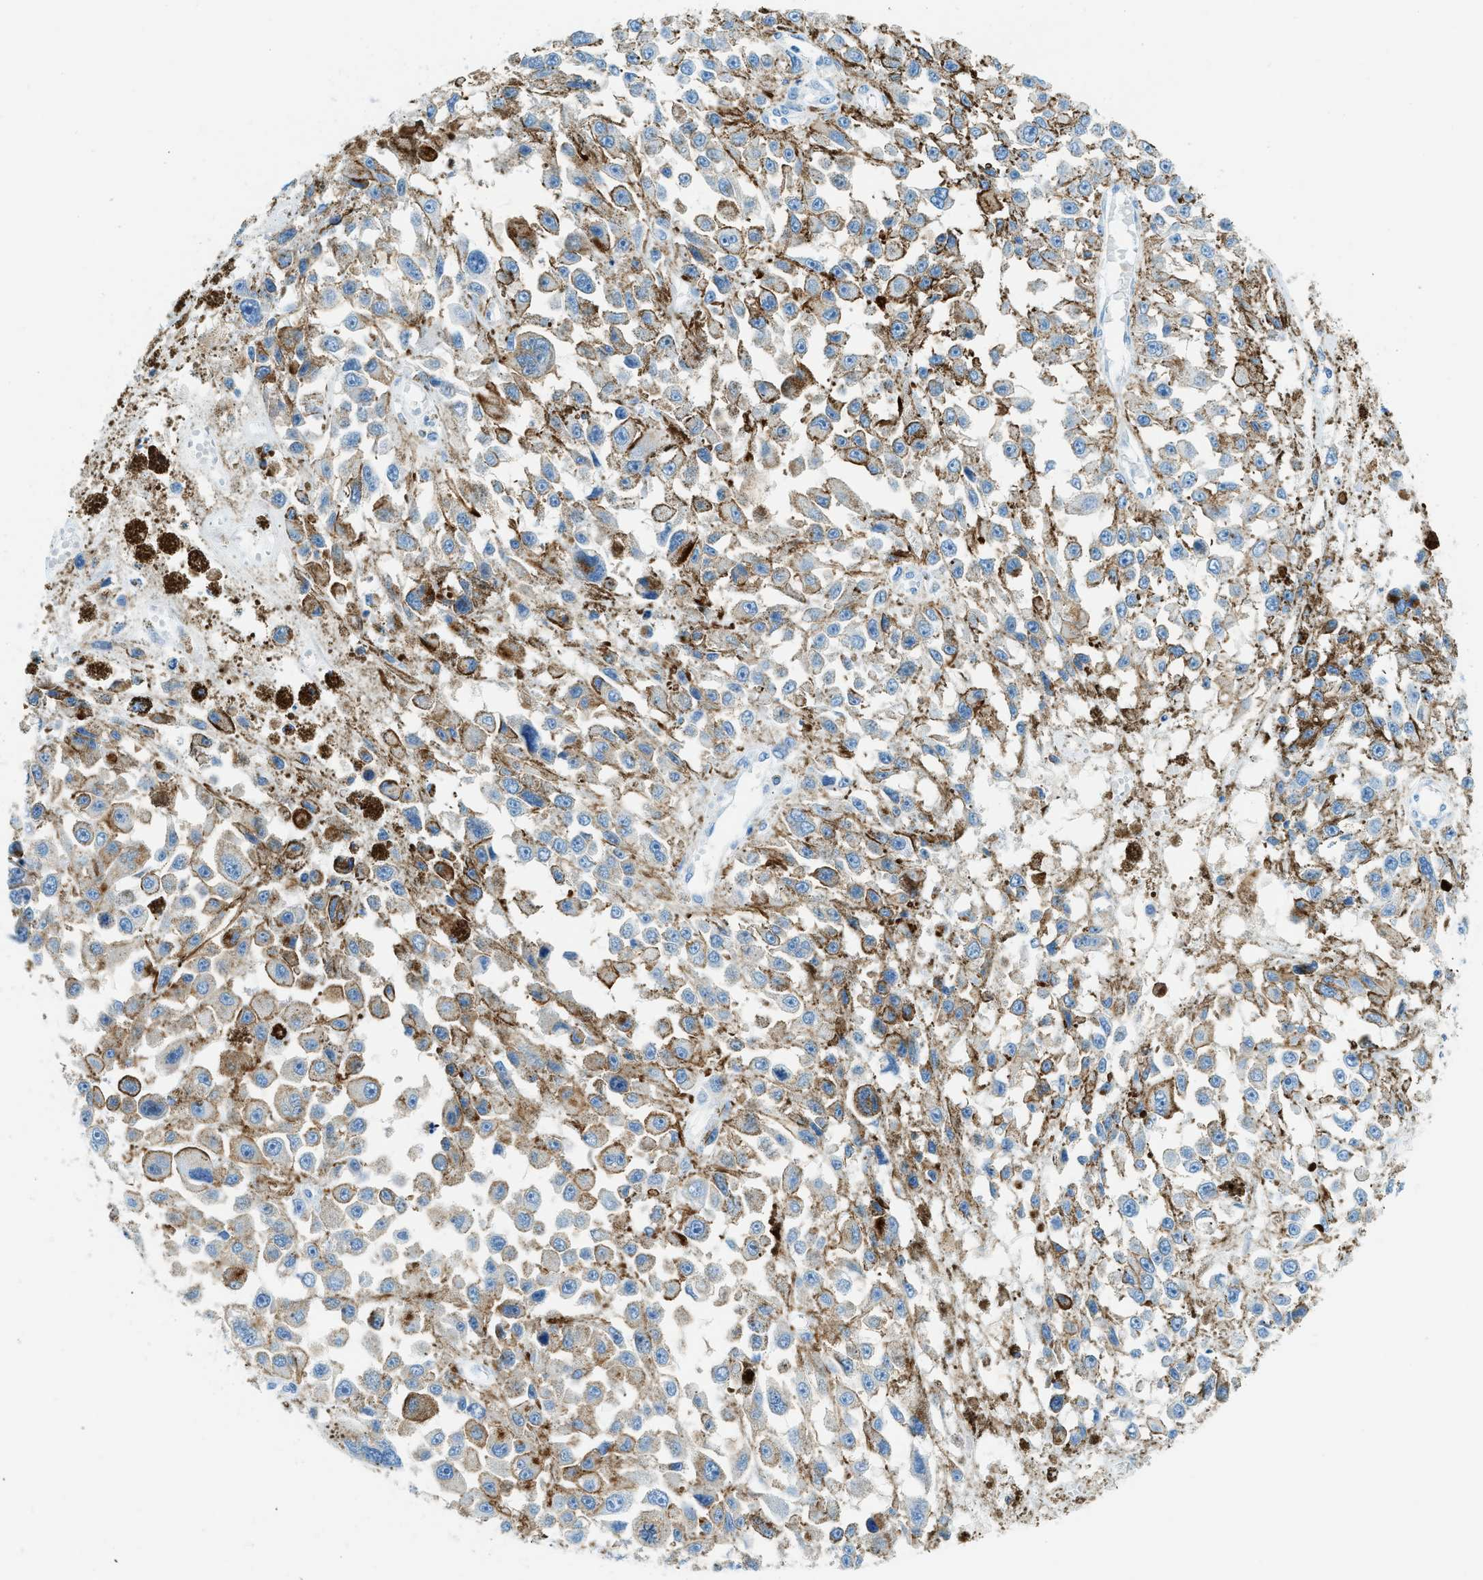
{"staining": {"intensity": "weak", "quantity": "<25%", "location": "cytoplasmic/membranous"}, "tissue": "melanoma", "cell_type": "Tumor cells", "image_type": "cancer", "snomed": [{"axis": "morphology", "description": "Malignant melanoma, Metastatic site"}, {"axis": "topography", "description": "Lymph node"}], "caption": "Immunohistochemistry (IHC) of malignant melanoma (metastatic site) displays no positivity in tumor cells. The staining was performed using DAB (3,3'-diaminobenzidine) to visualize the protein expression in brown, while the nuclei were stained in blue with hematoxylin (Magnification: 20x).", "gene": "C21orf62", "patient": {"sex": "male", "age": 59}}